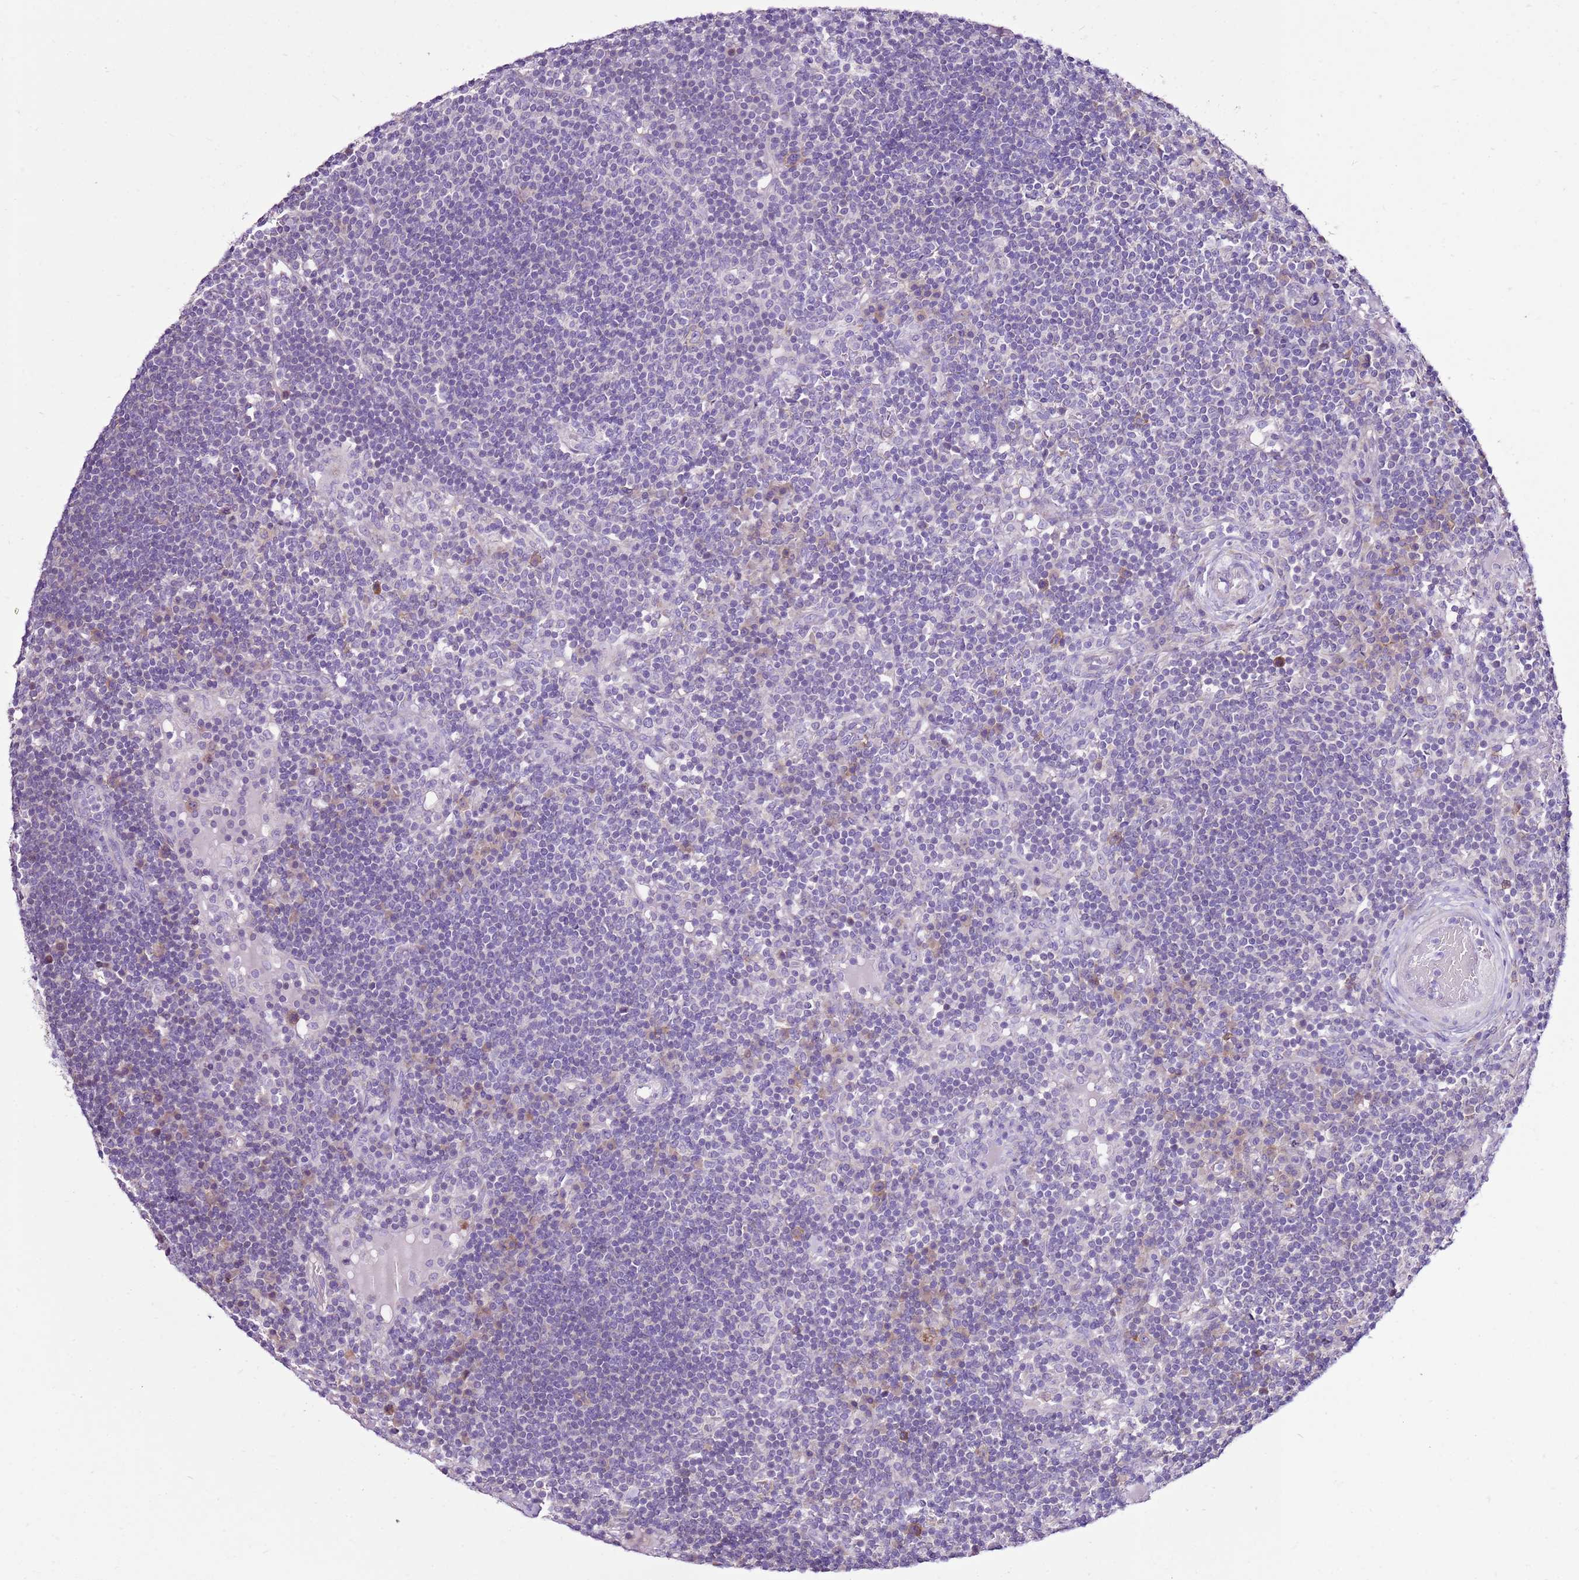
{"staining": {"intensity": "negative", "quantity": "none", "location": "none"}, "tissue": "lymph node", "cell_type": "Germinal center cells", "image_type": "normal", "snomed": [{"axis": "morphology", "description": "Normal tissue, NOS"}, {"axis": "topography", "description": "Lymph node"}], "caption": "The photomicrograph displays no significant expression in germinal center cells of lymph node. (Stains: DAB (3,3'-diaminobenzidine) immunohistochemistry with hematoxylin counter stain, Microscopy: brightfield microscopy at high magnification).", "gene": "SLC38A5", "patient": {"sex": "male", "age": 53}}